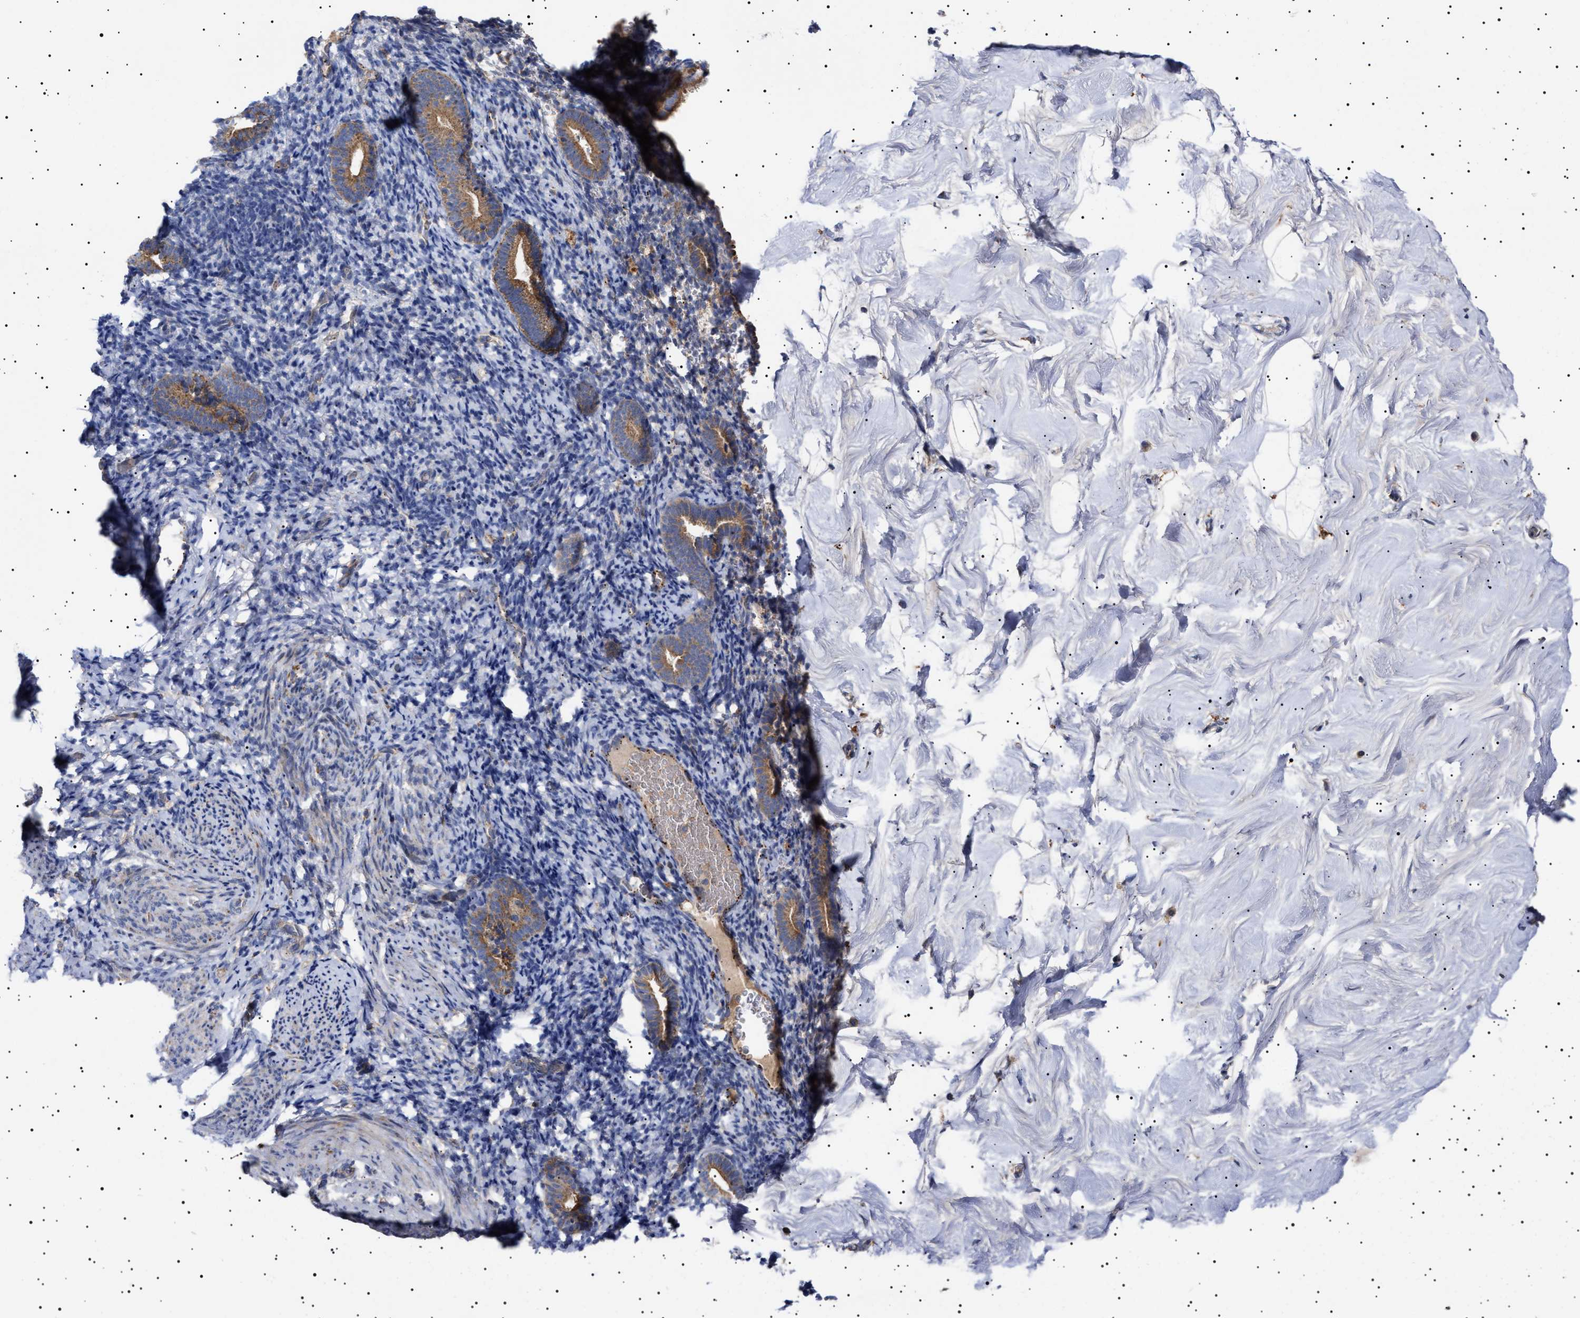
{"staining": {"intensity": "negative", "quantity": "none", "location": "none"}, "tissue": "endometrium", "cell_type": "Cells in endometrial stroma", "image_type": "normal", "snomed": [{"axis": "morphology", "description": "Normal tissue, NOS"}, {"axis": "topography", "description": "Endometrium"}], "caption": "Endometrium stained for a protein using IHC demonstrates no staining cells in endometrial stroma.", "gene": "MRPL10", "patient": {"sex": "female", "age": 51}}